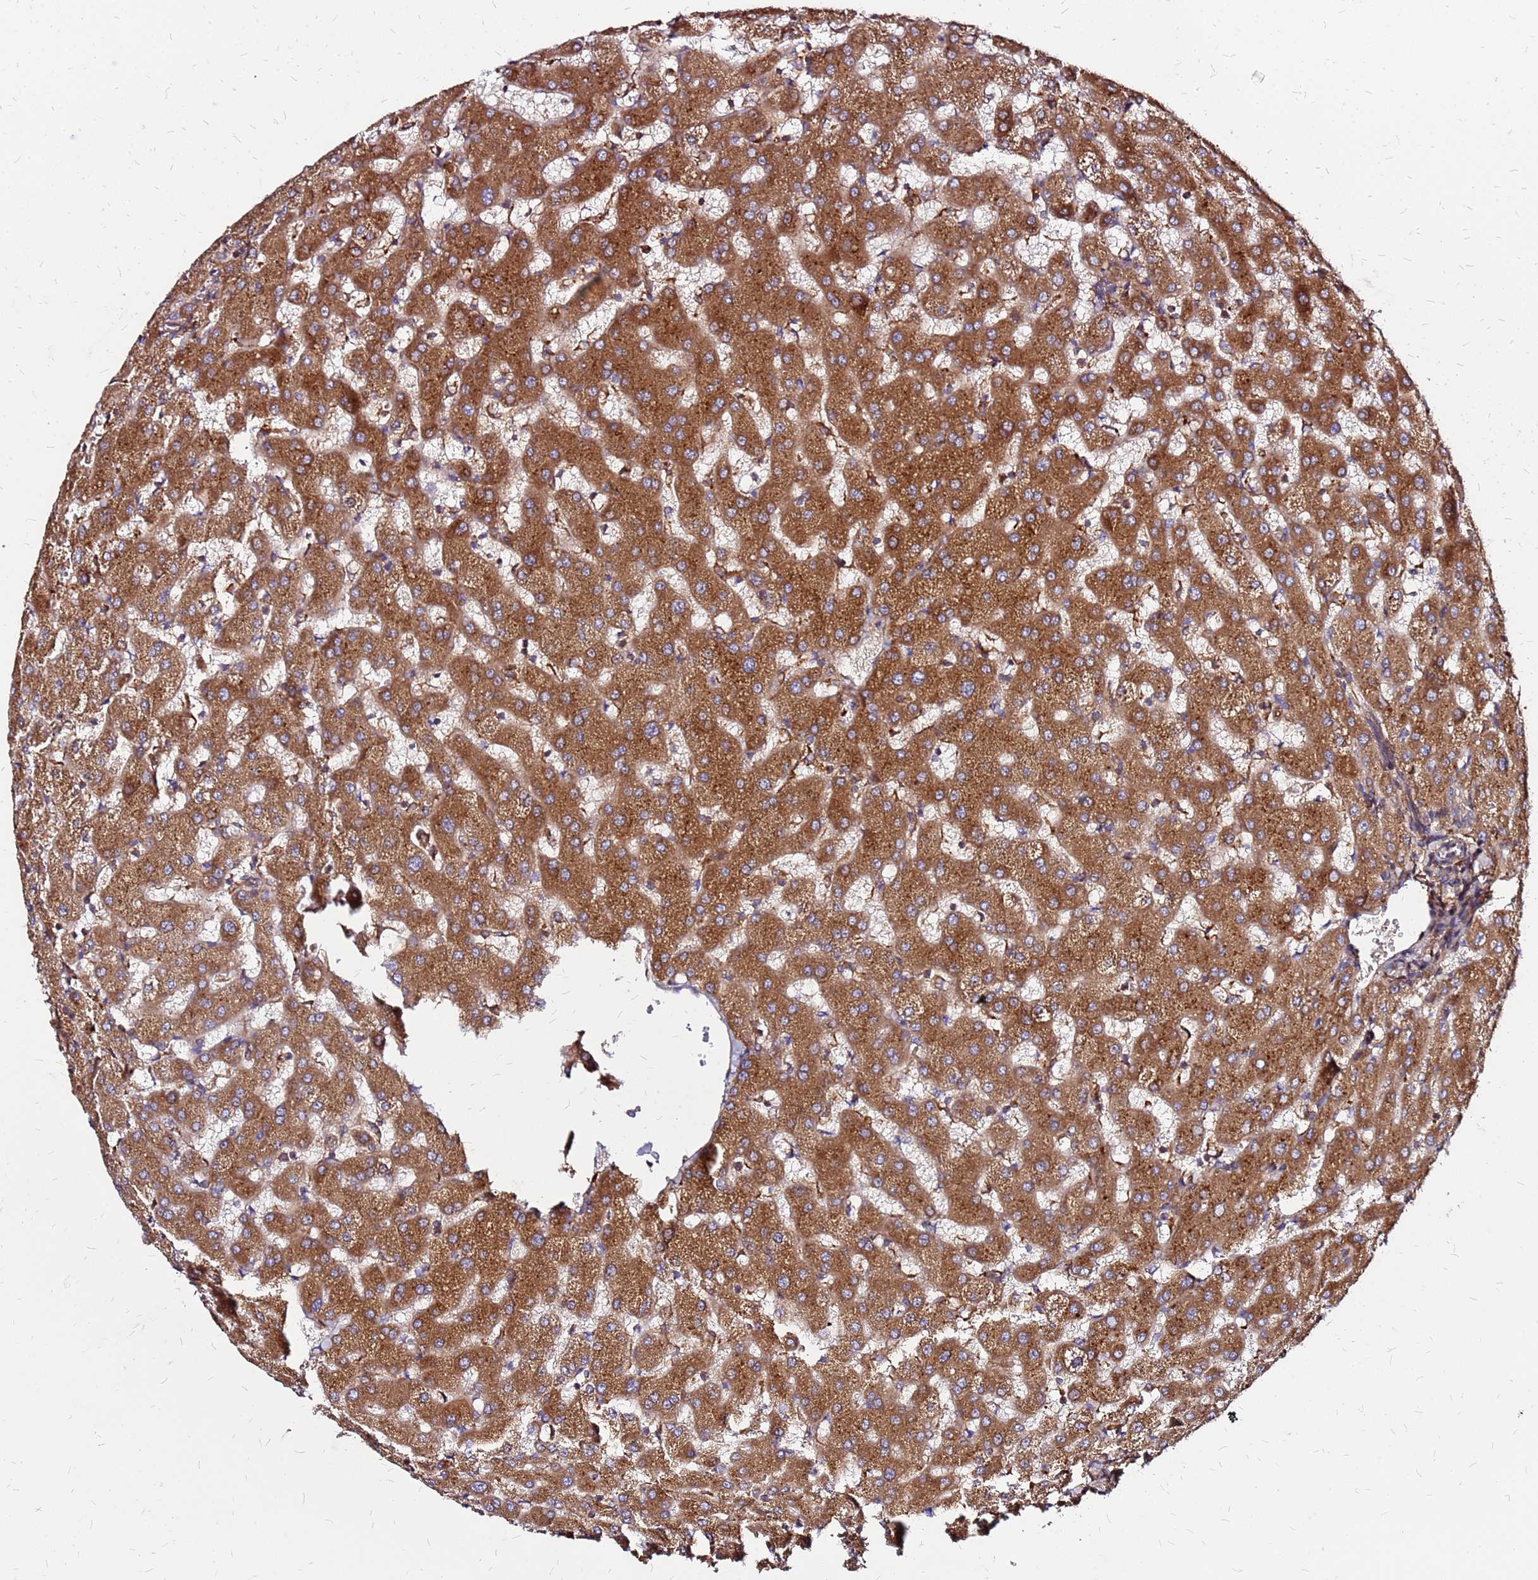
{"staining": {"intensity": "weak", "quantity": "25%-75%", "location": "cytoplasmic/membranous"}, "tissue": "liver", "cell_type": "Cholangiocytes", "image_type": "normal", "snomed": [{"axis": "morphology", "description": "Normal tissue, NOS"}, {"axis": "topography", "description": "Liver"}], "caption": "IHC photomicrograph of unremarkable human liver stained for a protein (brown), which exhibits low levels of weak cytoplasmic/membranous staining in about 25%-75% of cholangiocytes.", "gene": "CYBC1", "patient": {"sex": "female", "age": 63}}